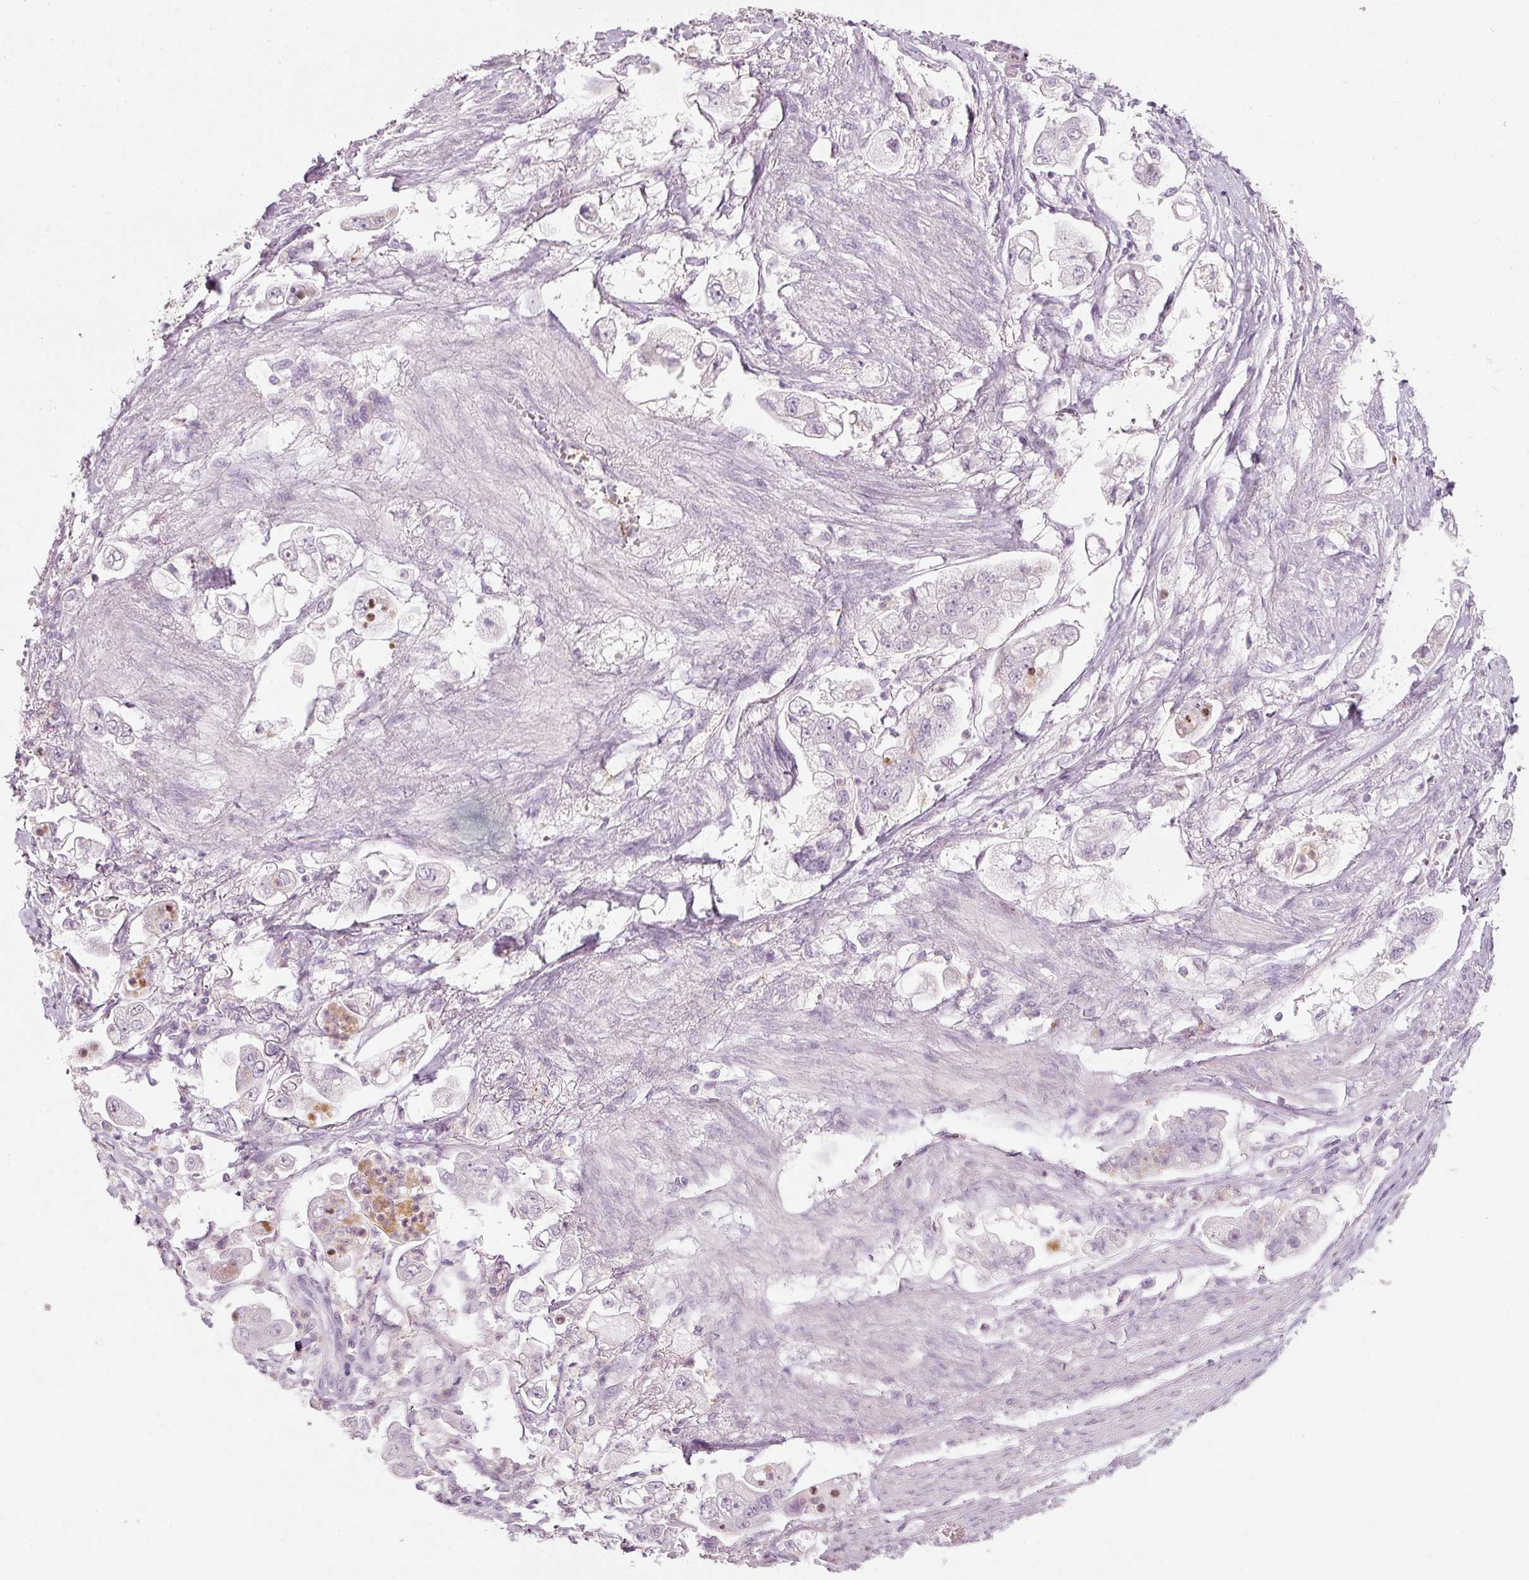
{"staining": {"intensity": "negative", "quantity": "none", "location": "none"}, "tissue": "stomach cancer", "cell_type": "Tumor cells", "image_type": "cancer", "snomed": [{"axis": "morphology", "description": "Adenocarcinoma, NOS"}, {"axis": "topography", "description": "Stomach"}], "caption": "This is an IHC histopathology image of human stomach adenocarcinoma. There is no expression in tumor cells.", "gene": "LECT2", "patient": {"sex": "male", "age": 62}}